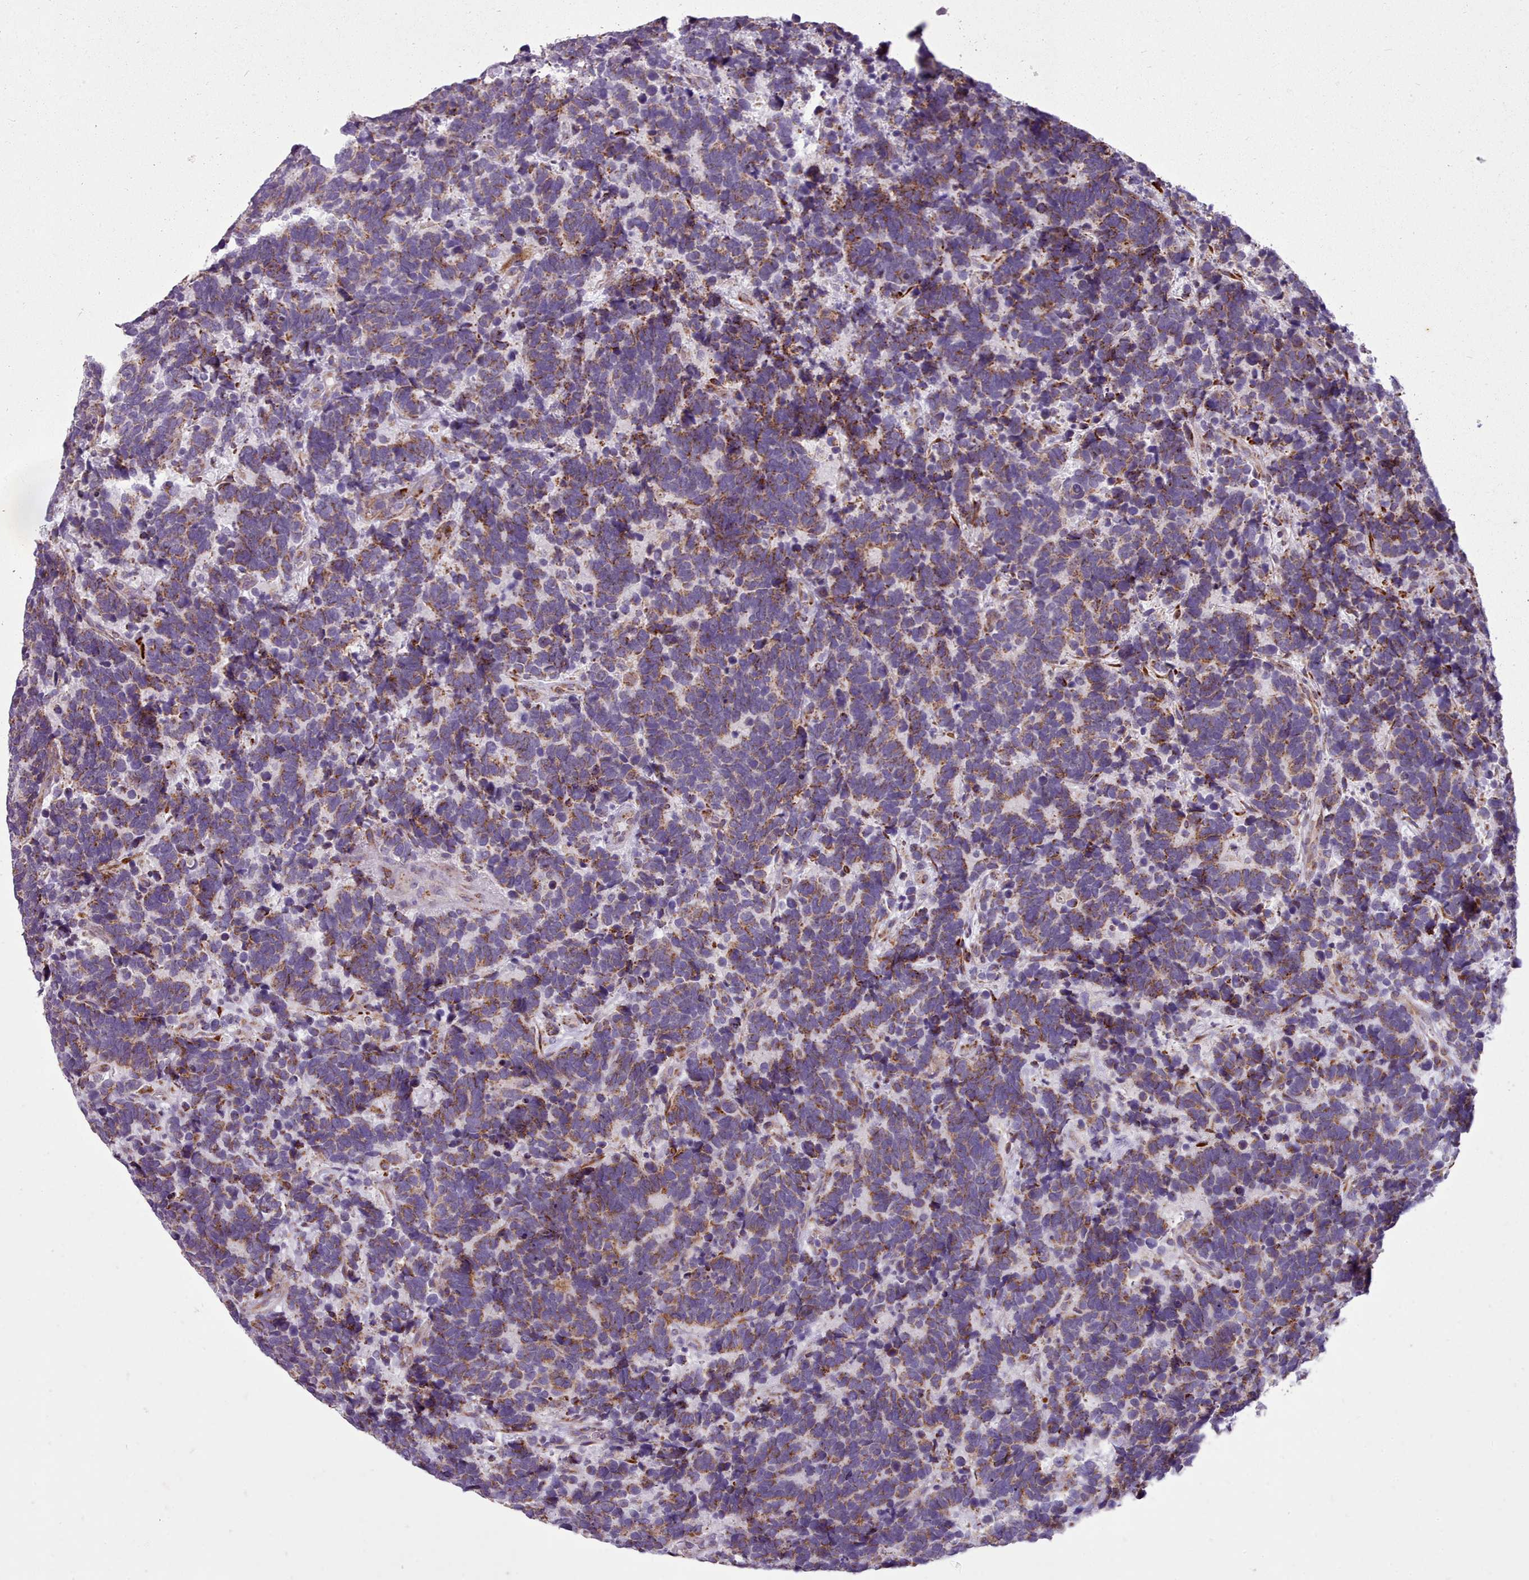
{"staining": {"intensity": "moderate", "quantity": ">75%", "location": "cytoplasmic/membranous"}, "tissue": "carcinoid", "cell_type": "Tumor cells", "image_type": "cancer", "snomed": [{"axis": "morphology", "description": "Carcinoma, NOS"}, {"axis": "morphology", "description": "Carcinoid, malignant, NOS"}, {"axis": "topography", "description": "Urinary bladder"}], "caption": "Immunohistochemistry image of neoplastic tissue: human carcinoid stained using immunohistochemistry reveals medium levels of moderate protein expression localized specifically in the cytoplasmic/membranous of tumor cells, appearing as a cytoplasmic/membranous brown color.", "gene": "FKBP10", "patient": {"sex": "male", "age": 57}}